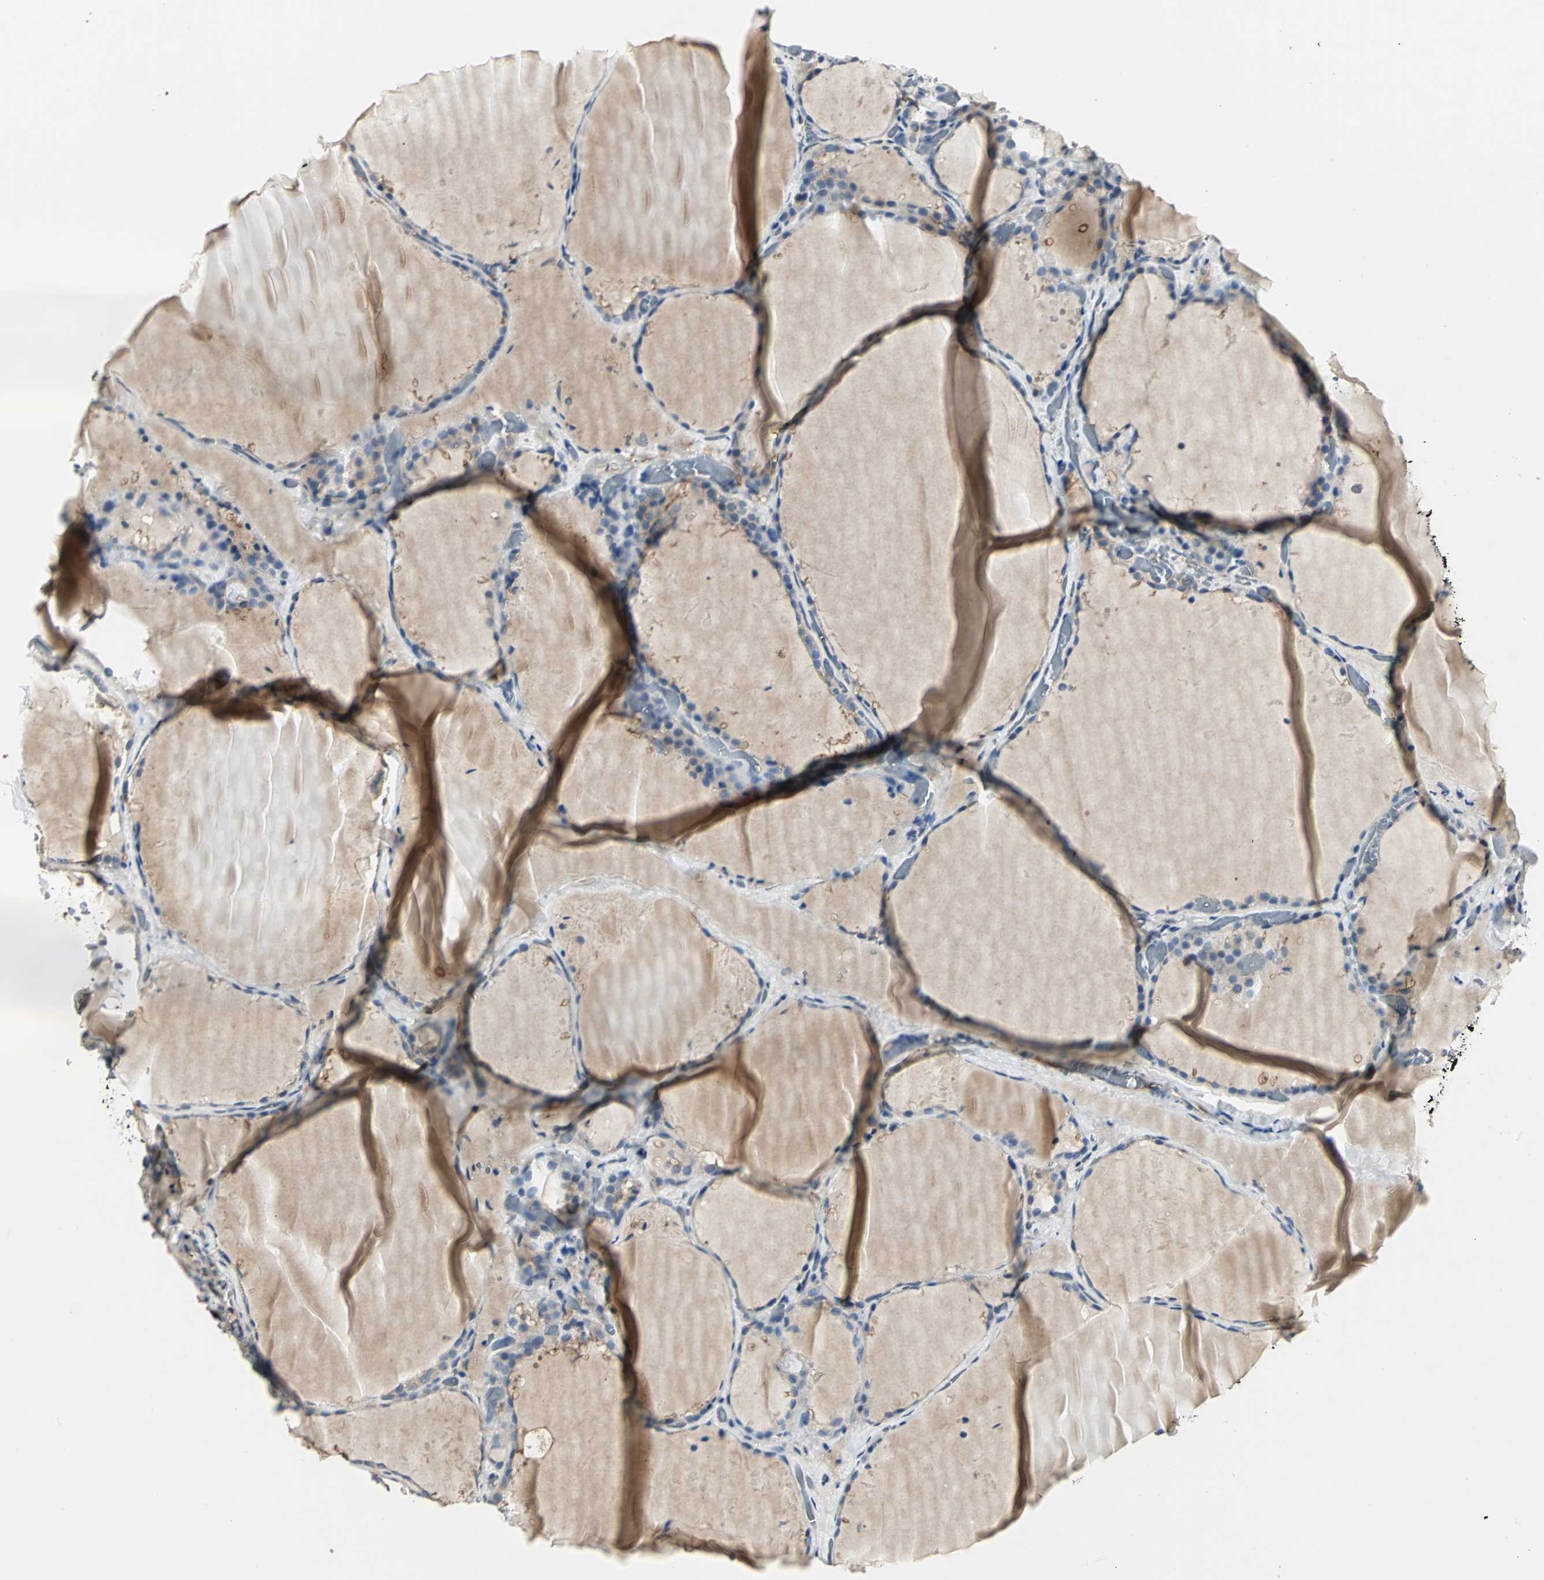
{"staining": {"intensity": "moderate", "quantity": "25%-75%", "location": "cytoplasmic/membranous"}, "tissue": "thyroid gland", "cell_type": "Glandular cells", "image_type": "normal", "snomed": [{"axis": "morphology", "description": "Normal tissue, NOS"}, {"axis": "topography", "description": "Thyroid gland"}], "caption": "A histopathology image of thyroid gland stained for a protein reveals moderate cytoplasmic/membranous brown staining in glandular cells. The protein is shown in brown color, while the nuclei are stained blue.", "gene": "CHRNB1", "patient": {"sex": "female", "age": 22}}